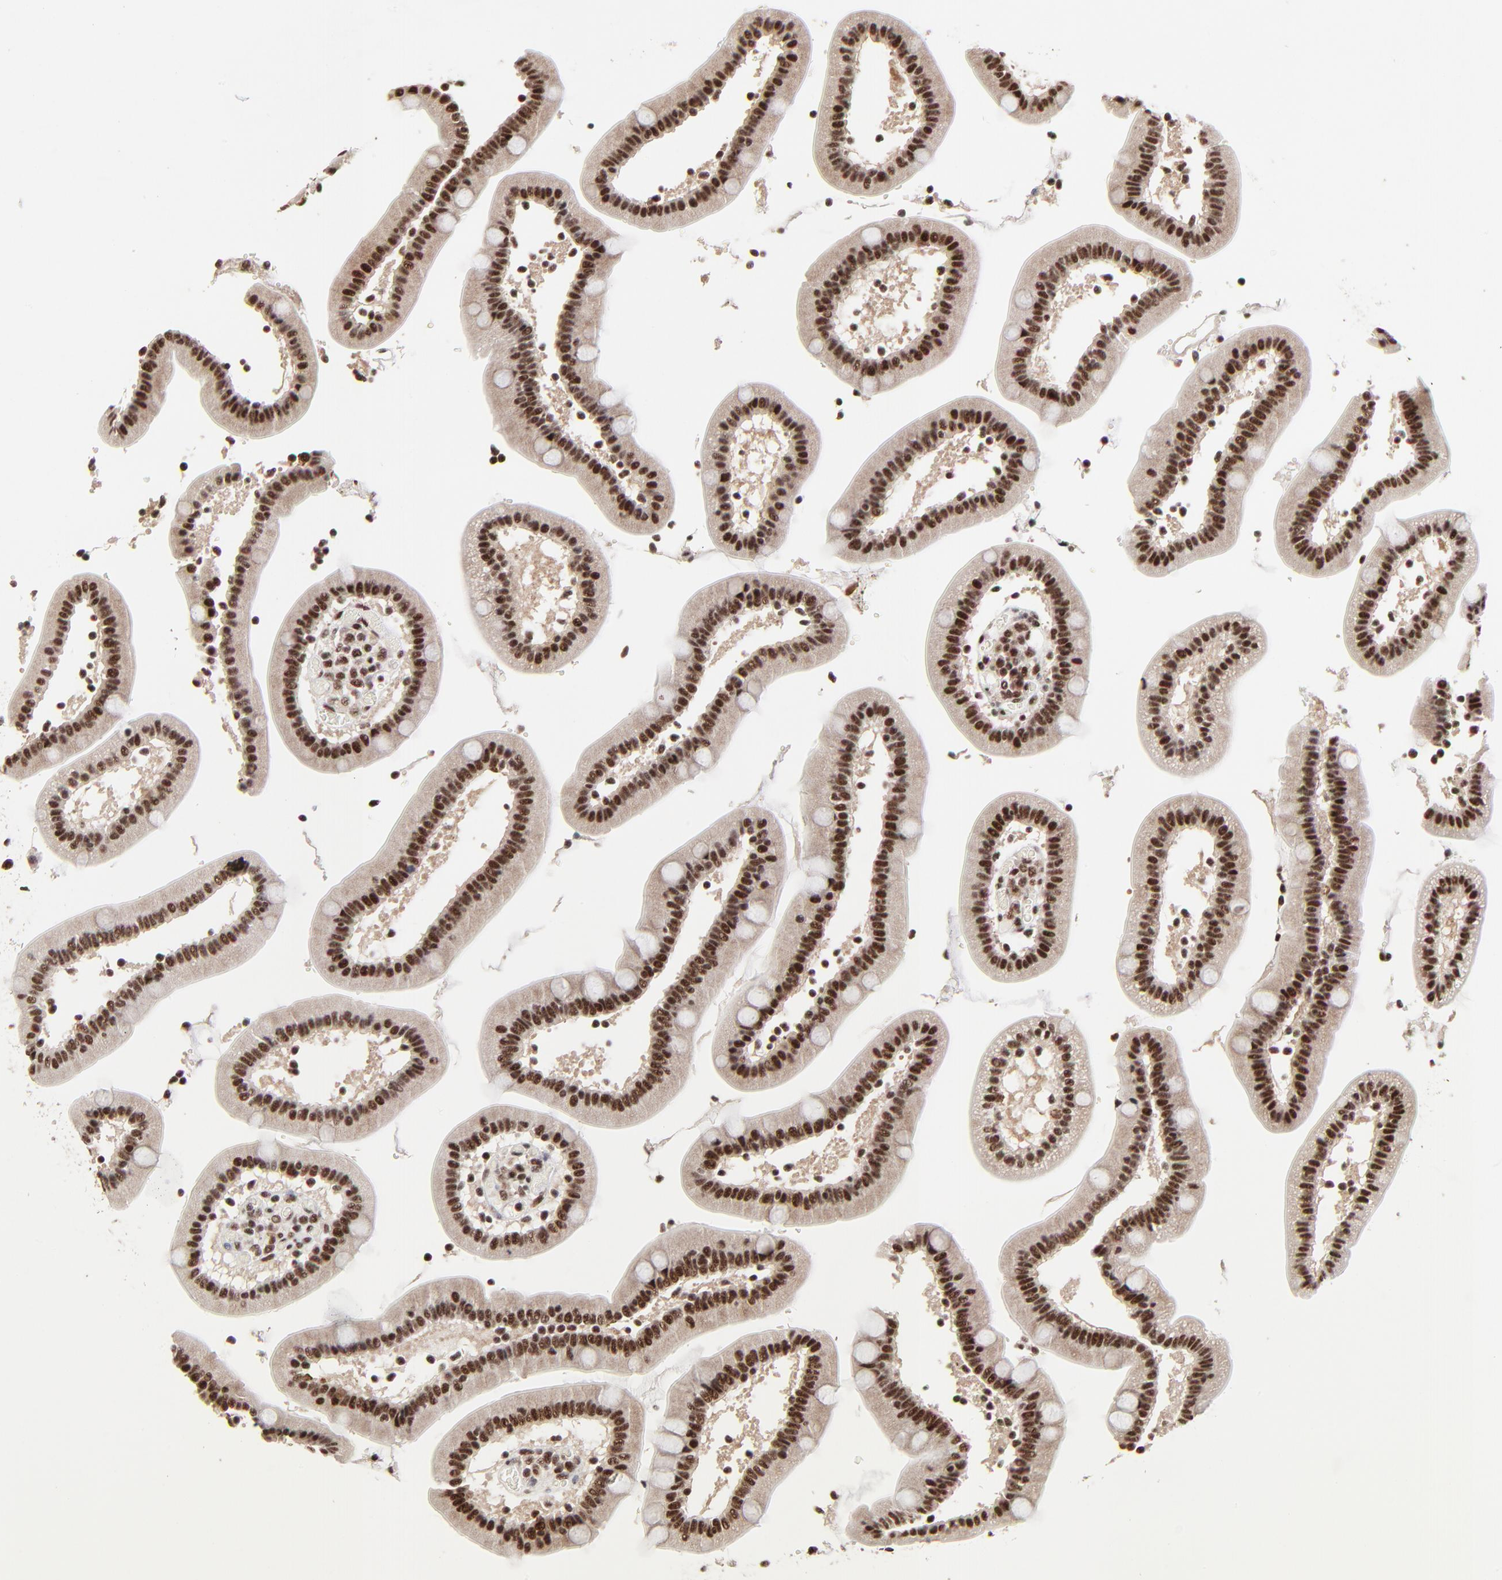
{"staining": {"intensity": "strong", "quantity": ">75%", "location": "nuclear"}, "tissue": "duodenum", "cell_type": "Glandular cells", "image_type": "normal", "snomed": [{"axis": "morphology", "description": "Normal tissue, NOS"}, {"axis": "topography", "description": "Duodenum"}], "caption": "Benign duodenum displays strong nuclear expression in approximately >75% of glandular cells.", "gene": "RBM22", "patient": {"sex": "male", "age": 66}}